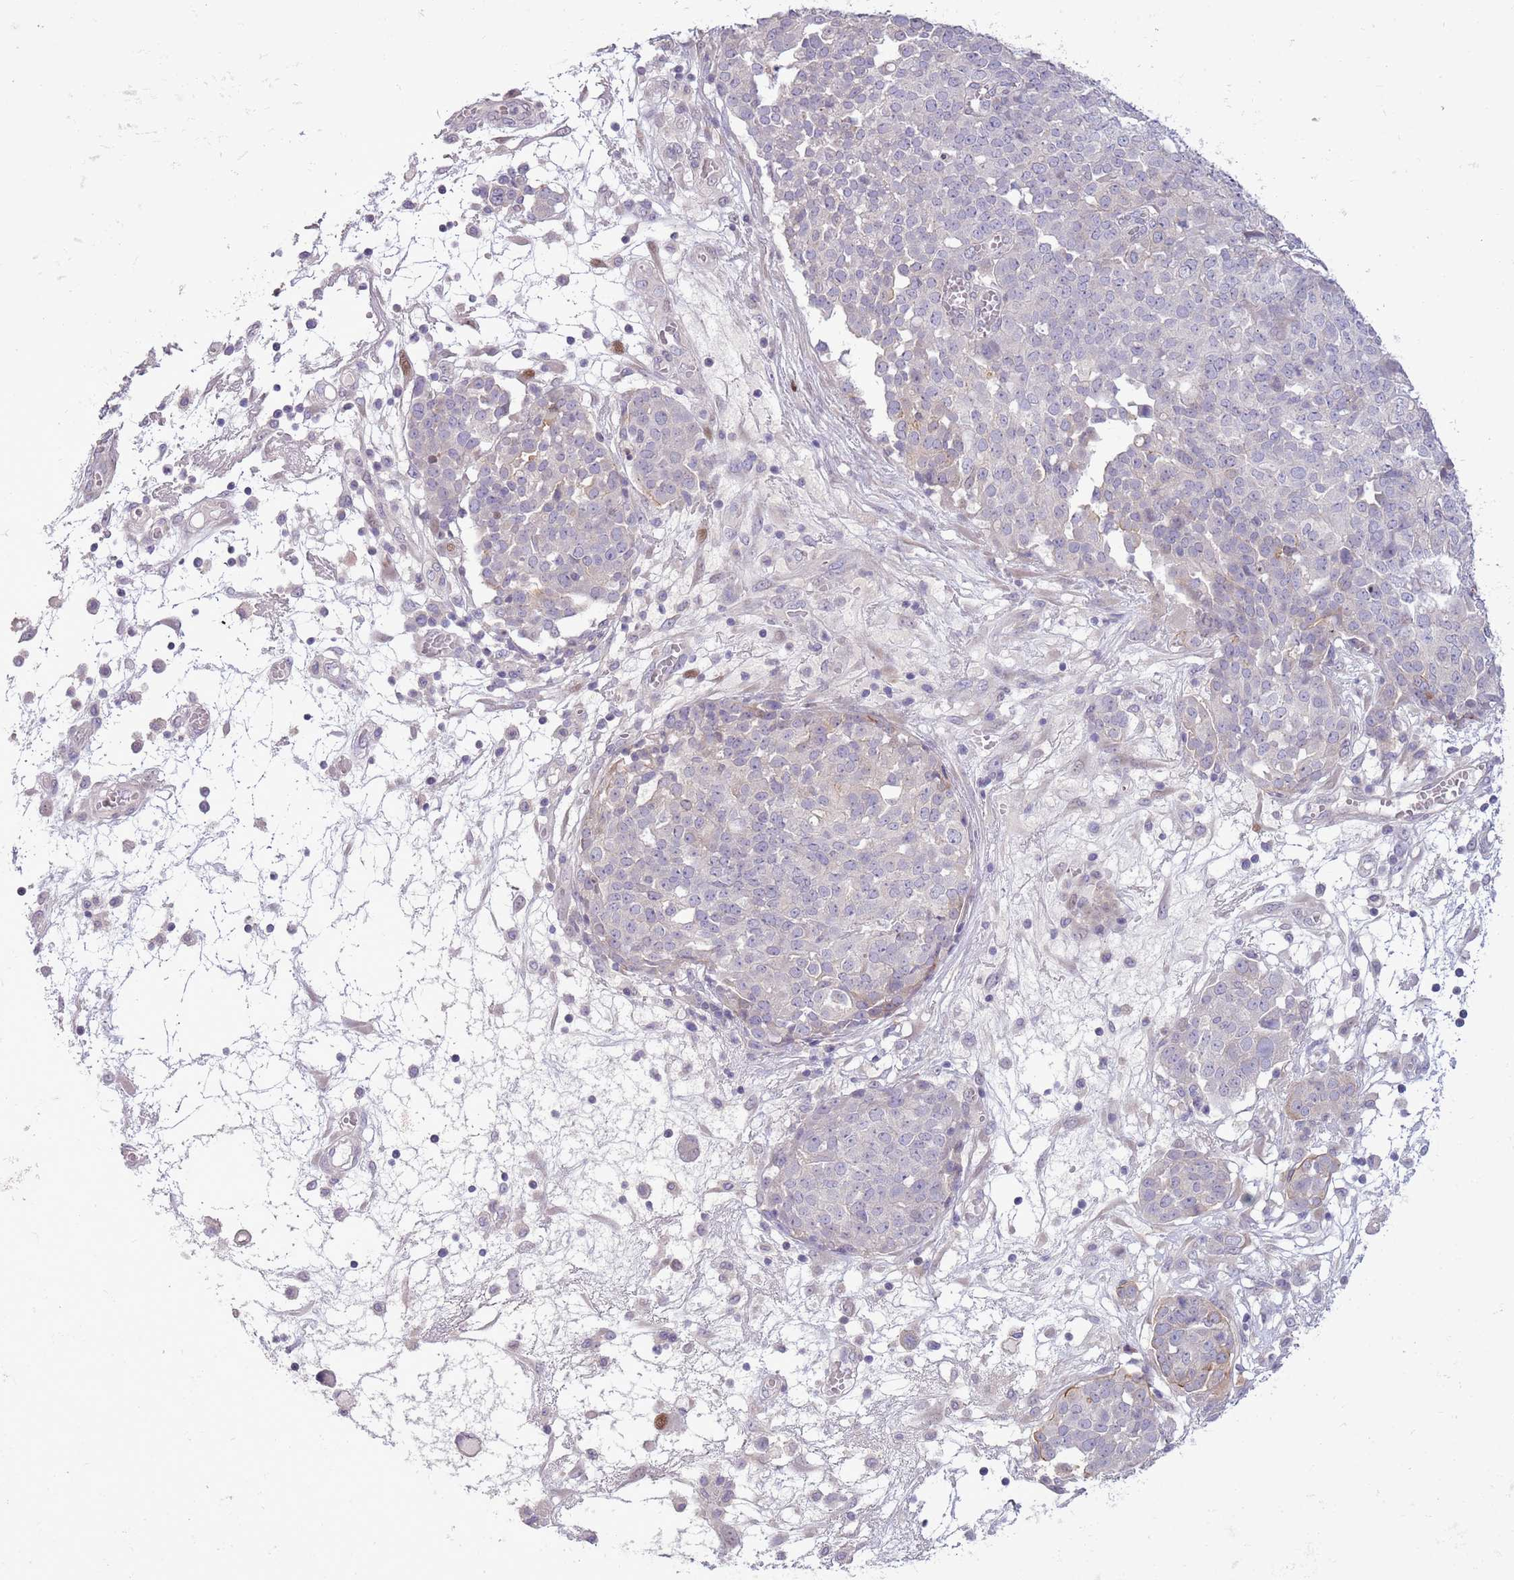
{"staining": {"intensity": "negative", "quantity": "none", "location": "none"}, "tissue": "ovarian cancer", "cell_type": "Tumor cells", "image_type": "cancer", "snomed": [{"axis": "morphology", "description": "Cystadenocarcinoma, serous, NOS"}, {"axis": "topography", "description": "Soft tissue"}, {"axis": "topography", "description": "Ovary"}], "caption": "Micrograph shows no protein expression in tumor cells of ovarian cancer tissue.", "gene": "CCND2", "patient": {"sex": "female", "age": 57}}